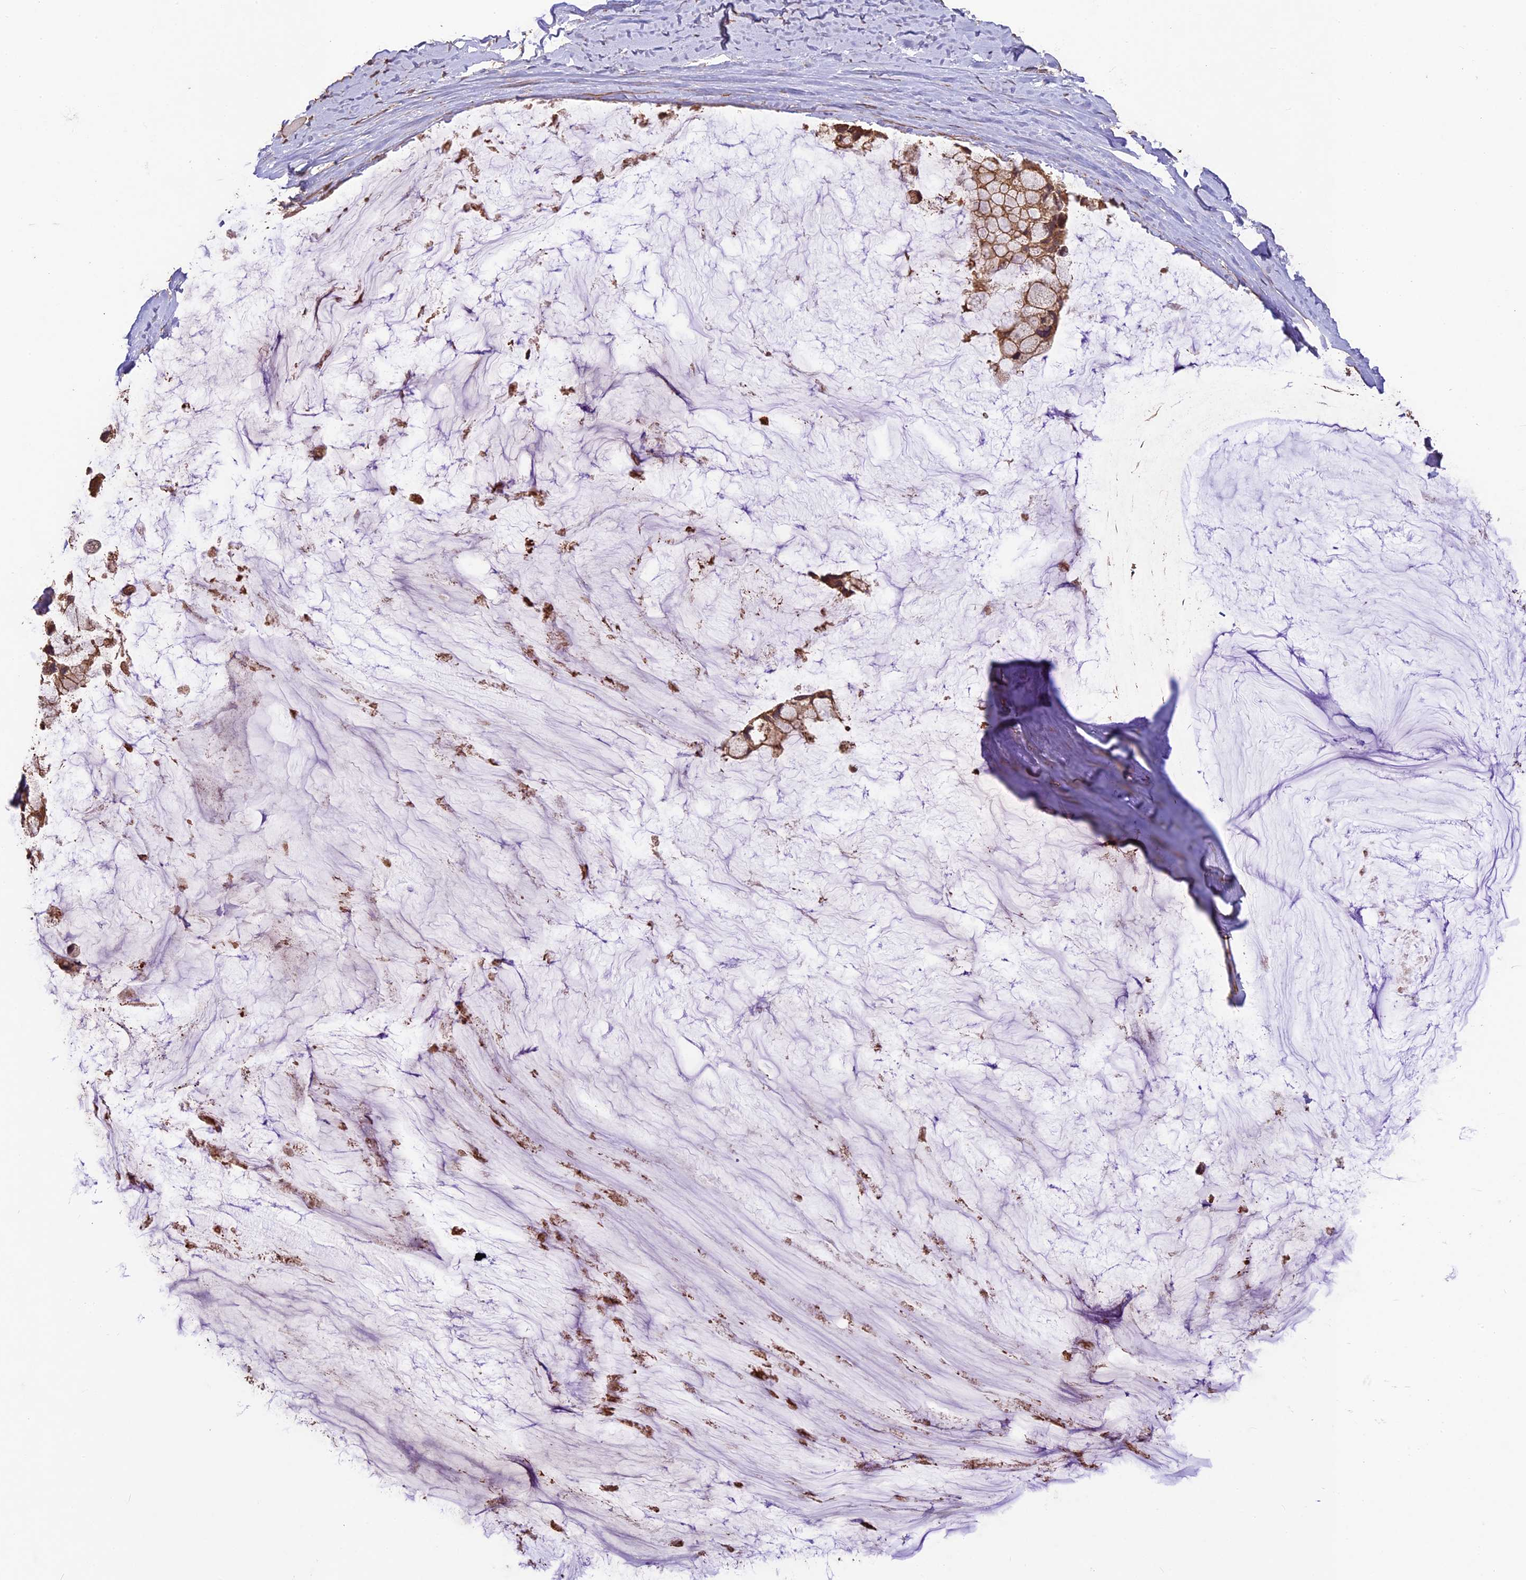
{"staining": {"intensity": "moderate", "quantity": ">75%", "location": "cytoplasmic/membranous"}, "tissue": "ovarian cancer", "cell_type": "Tumor cells", "image_type": "cancer", "snomed": [{"axis": "morphology", "description": "Cystadenocarcinoma, mucinous, NOS"}, {"axis": "topography", "description": "Ovary"}], "caption": "Ovarian cancer (mucinous cystadenocarcinoma) tissue demonstrates moderate cytoplasmic/membranous expression in about >75% of tumor cells Using DAB (3,3'-diaminobenzidine) (brown) and hematoxylin (blue) stains, captured at high magnification using brightfield microscopy.", "gene": "CRLF1", "patient": {"sex": "female", "age": 39}}